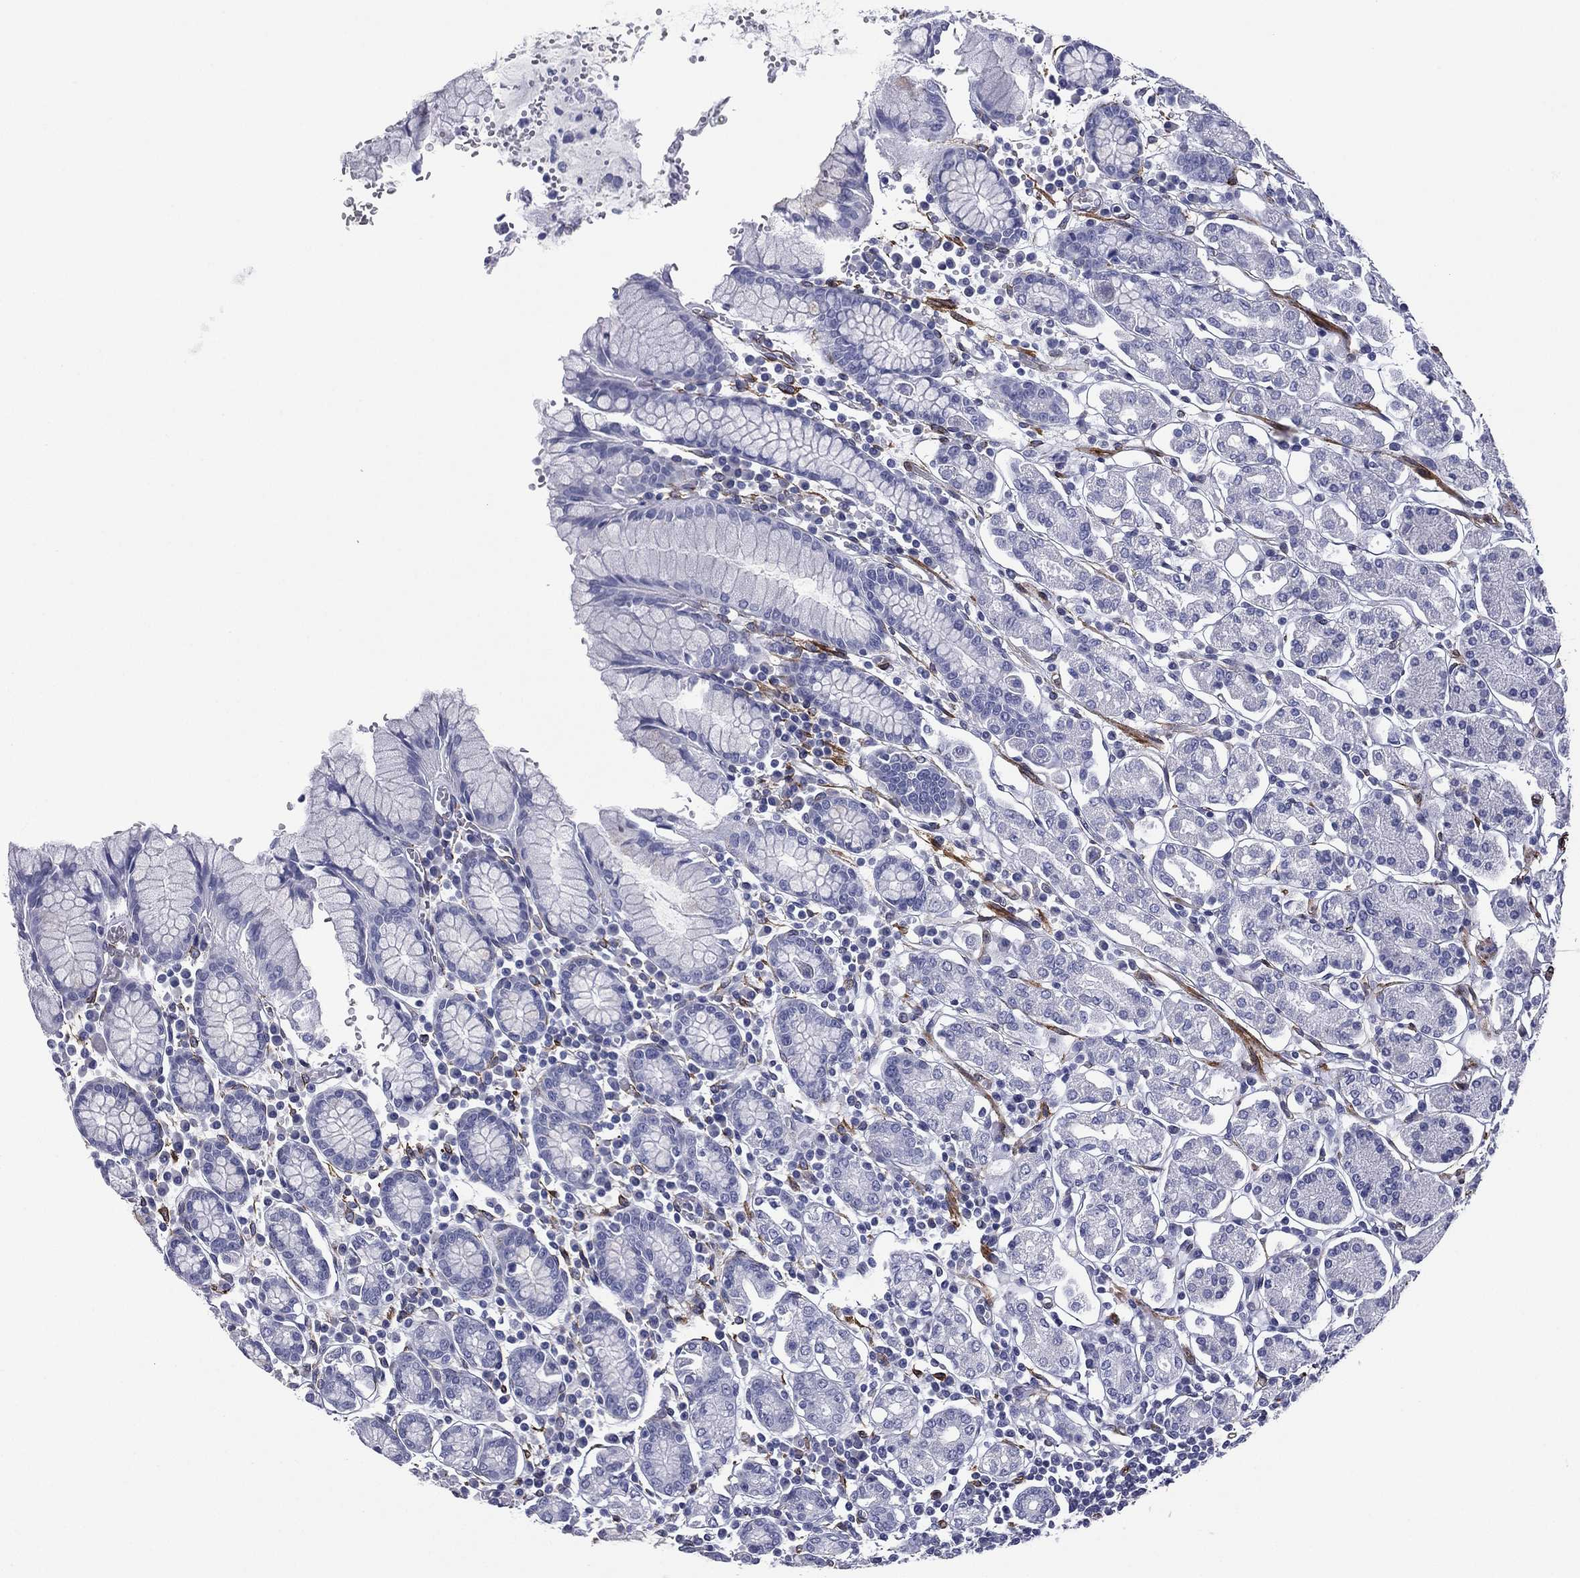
{"staining": {"intensity": "negative", "quantity": "none", "location": "none"}, "tissue": "stomach", "cell_type": "Glandular cells", "image_type": "normal", "snomed": [{"axis": "morphology", "description": "Normal tissue, NOS"}, {"axis": "topography", "description": "Stomach, upper"}, {"axis": "topography", "description": "Stomach"}], "caption": "Stomach was stained to show a protein in brown. There is no significant positivity in glandular cells. Nuclei are stained in blue.", "gene": "CAVIN3", "patient": {"sex": "male", "age": 62}}